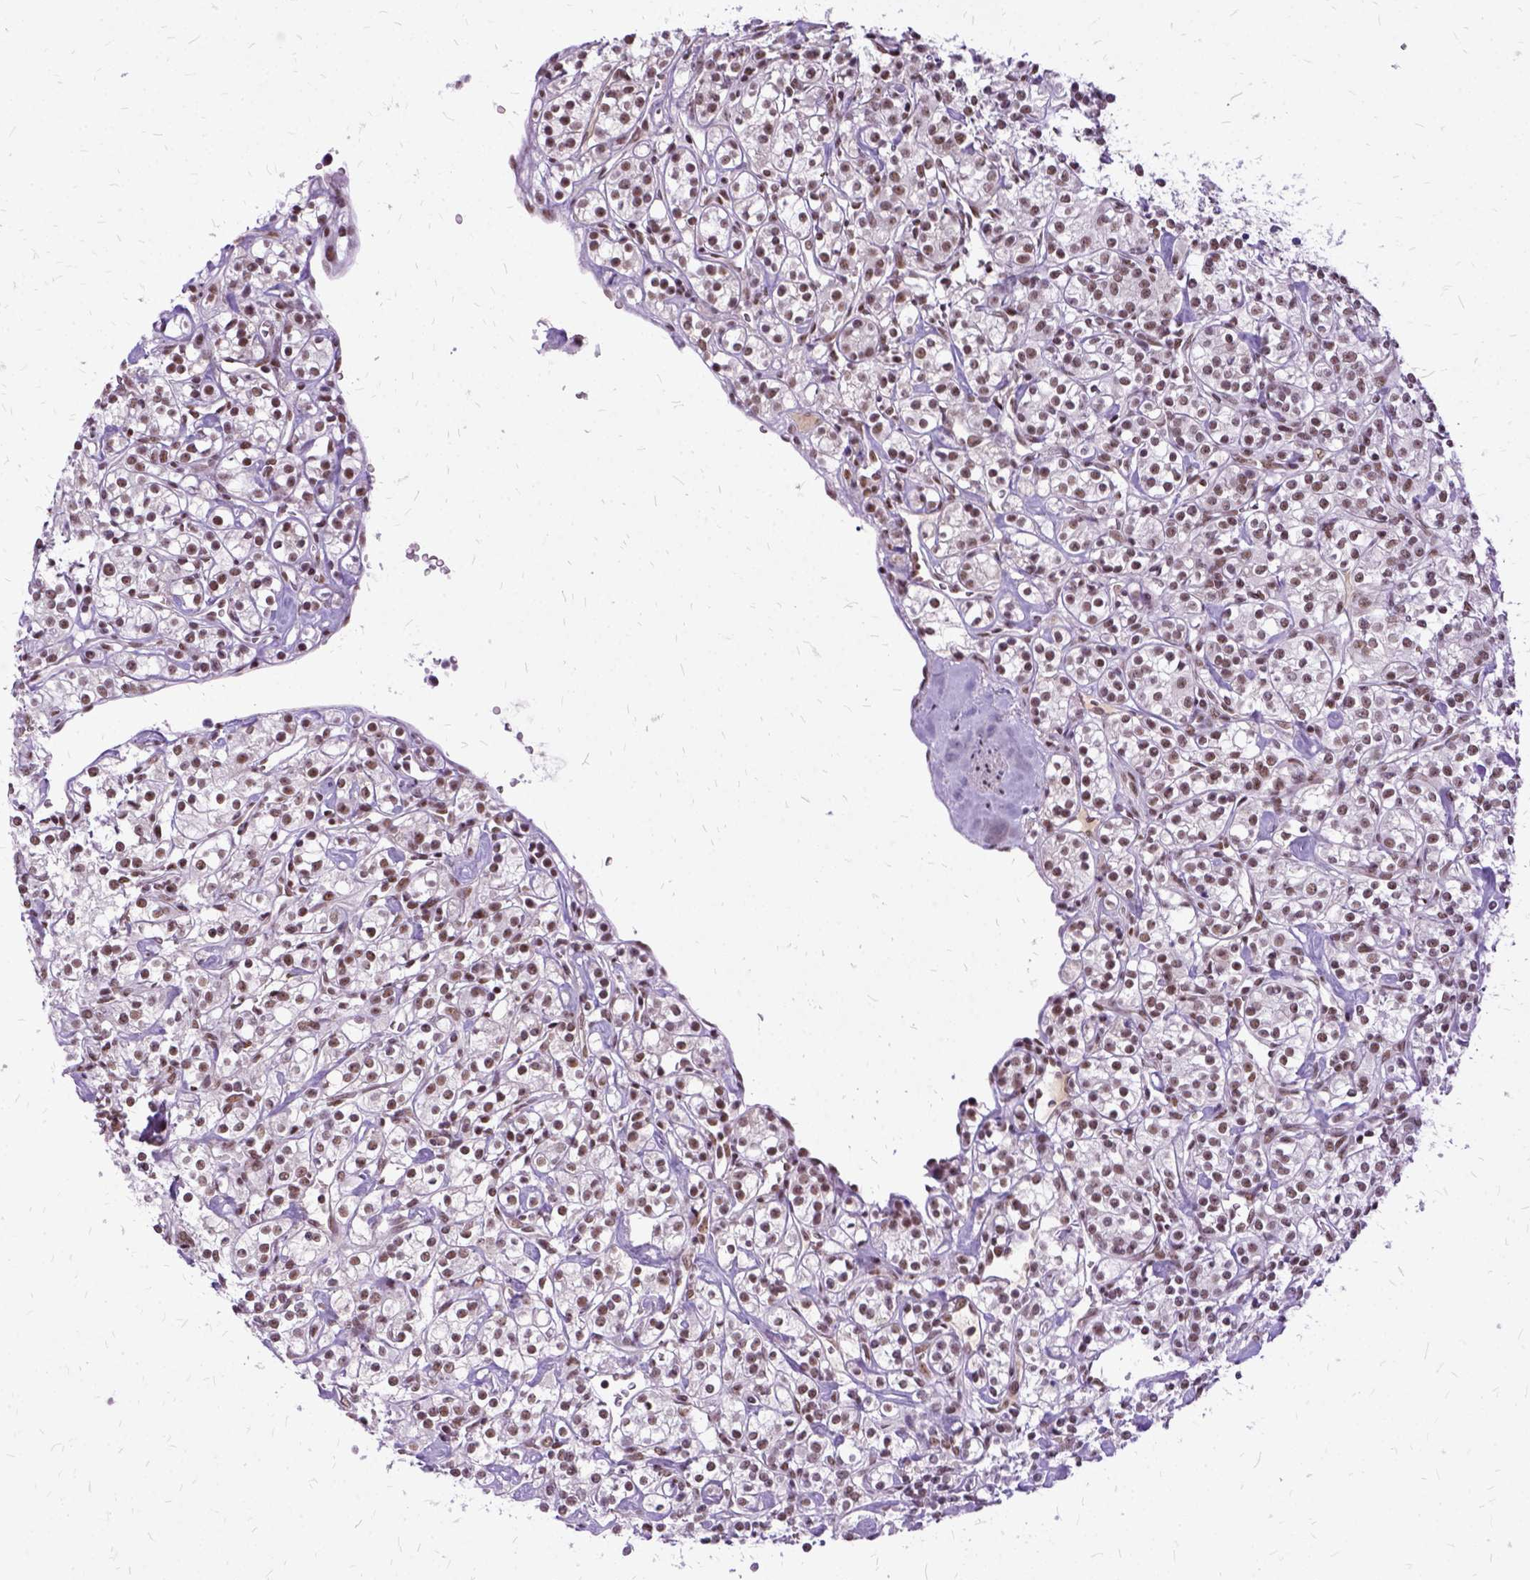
{"staining": {"intensity": "moderate", "quantity": ">75%", "location": "nuclear"}, "tissue": "renal cancer", "cell_type": "Tumor cells", "image_type": "cancer", "snomed": [{"axis": "morphology", "description": "Adenocarcinoma, NOS"}, {"axis": "topography", "description": "Kidney"}], "caption": "A brown stain labels moderate nuclear positivity of a protein in renal cancer (adenocarcinoma) tumor cells.", "gene": "SETD1A", "patient": {"sex": "male", "age": 77}}